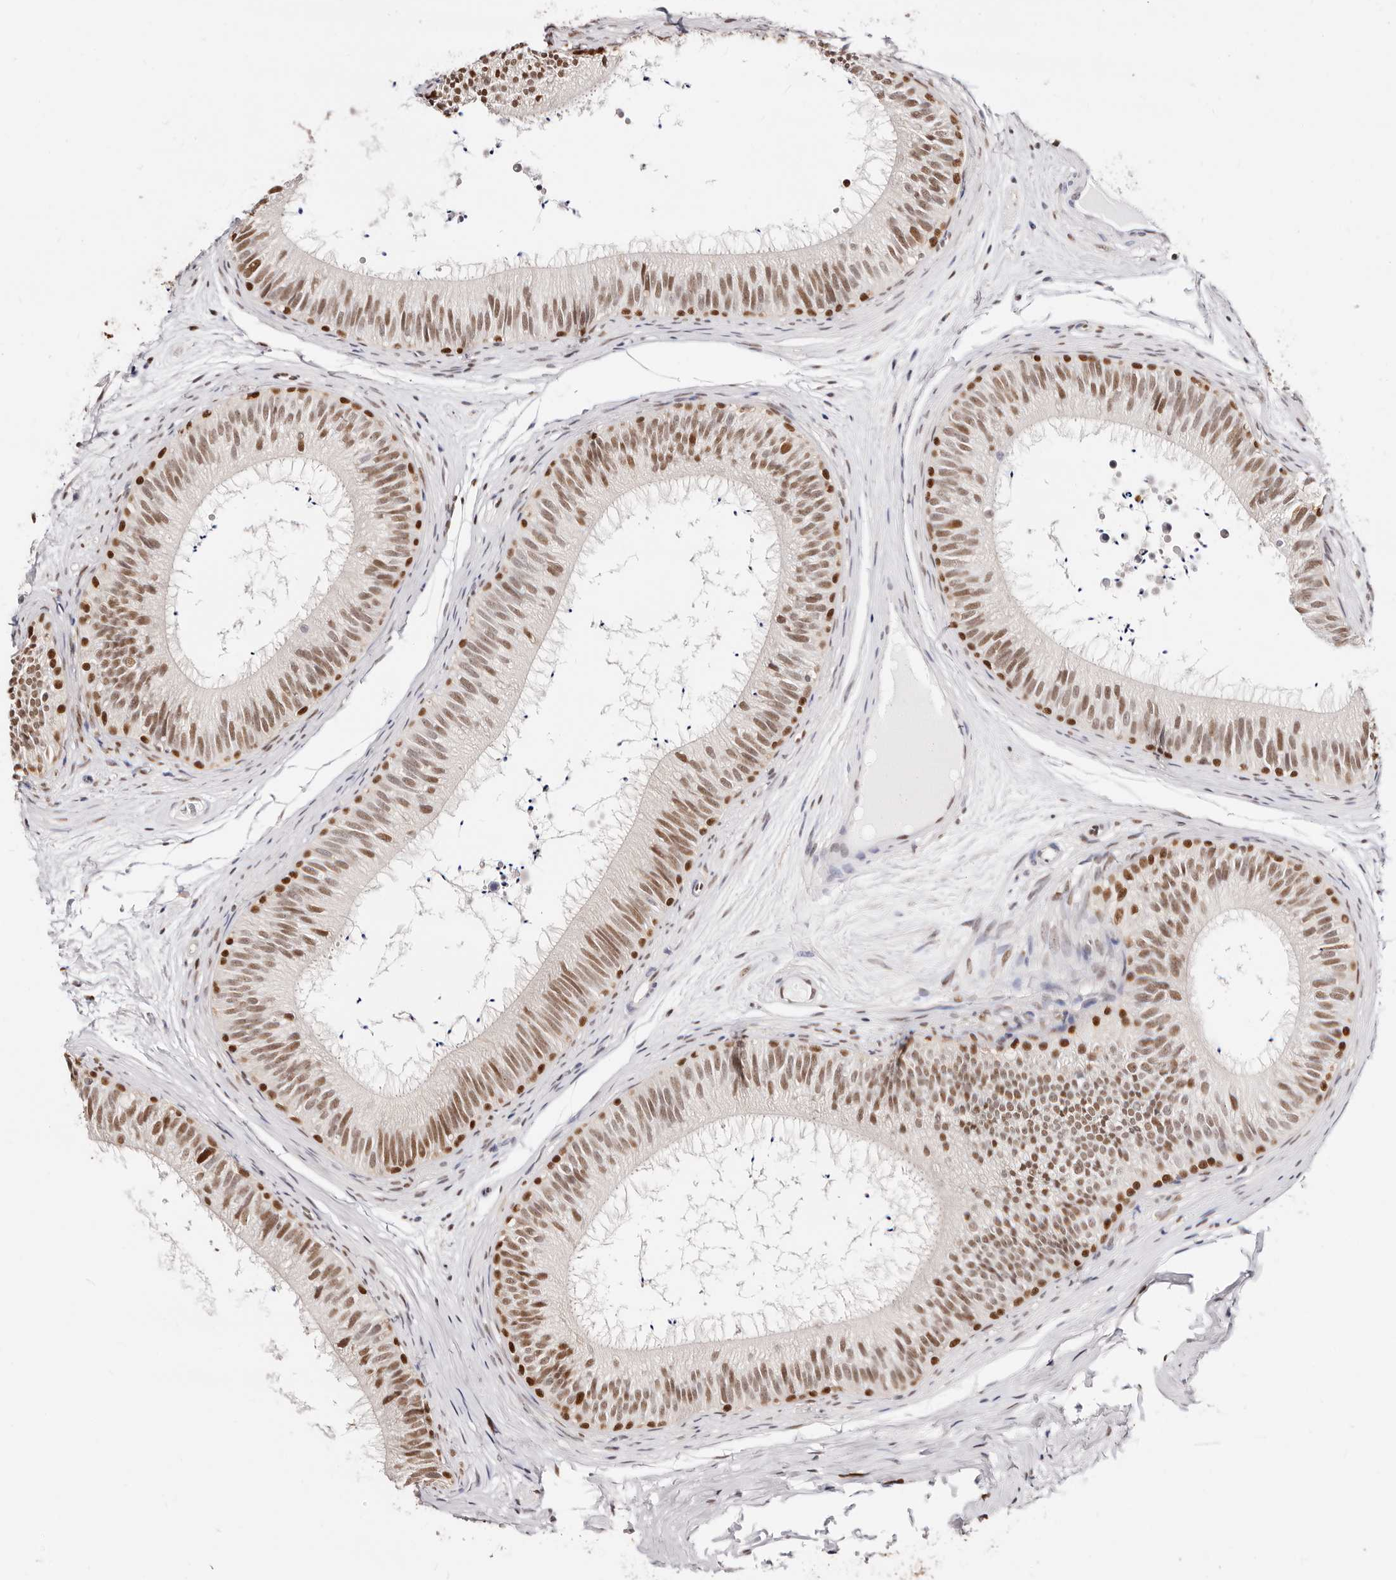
{"staining": {"intensity": "moderate", "quantity": ">75%", "location": "nuclear"}, "tissue": "epididymis", "cell_type": "Glandular cells", "image_type": "normal", "snomed": [{"axis": "morphology", "description": "Normal tissue, NOS"}, {"axis": "topography", "description": "Epididymis"}], "caption": "Moderate nuclear expression is present in approximately >75% of glandular cells in benign epididymis.", "gene": "TKT", "patient": {"sex": "male", "age": 29}}